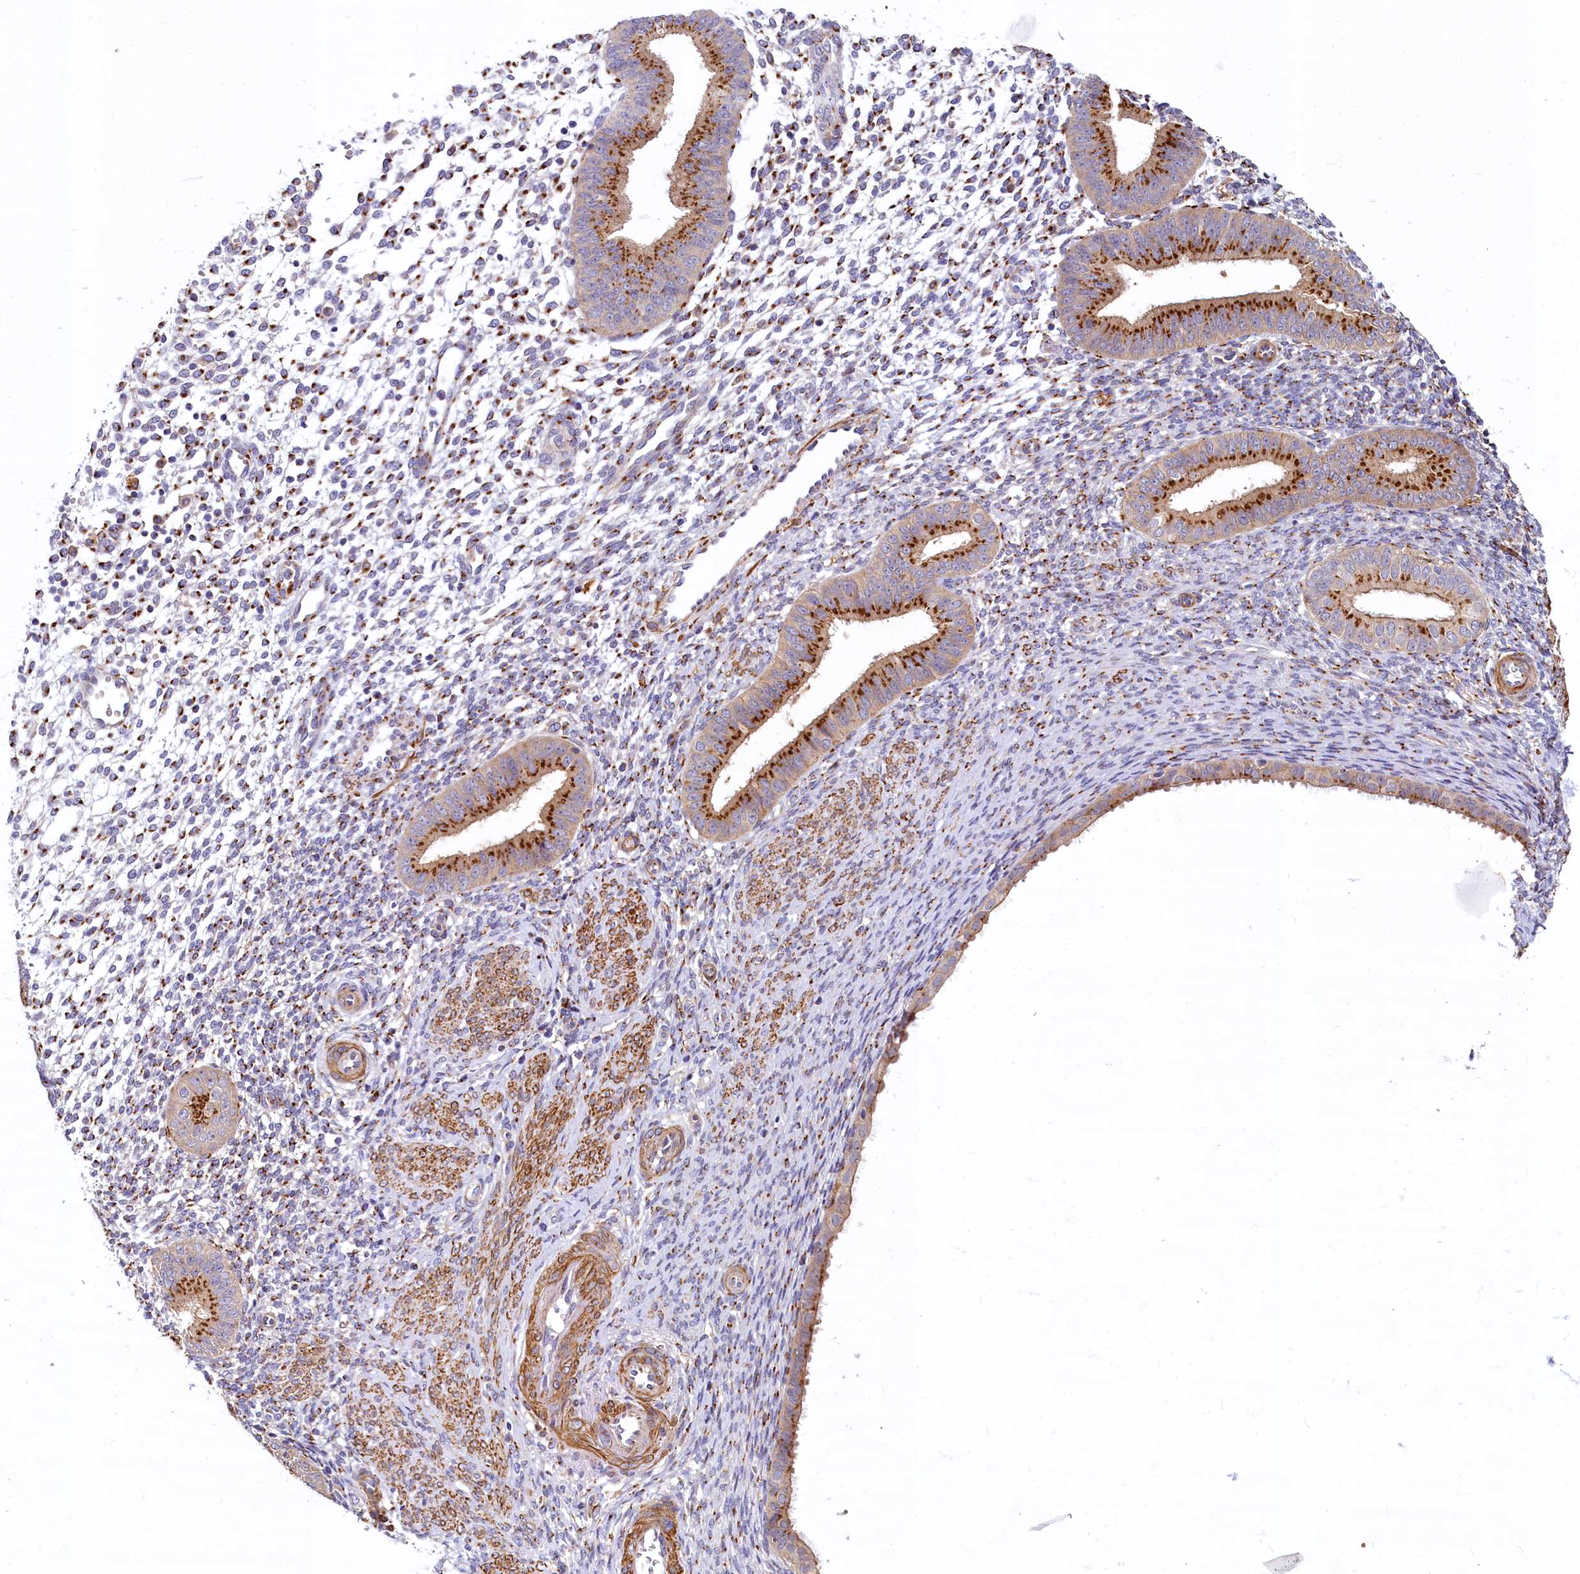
{"staining": {"intensity": "strong", "quantity": "25%-75%", "location": "cytoplasmic/membranous"}, "tissue": "endometrium", "cell_type": "Cells in endometrial stroma", "image_type": "normal", "snomed": [{"axis": "morphology", "description": "Normal tissue, NOS"}, {"axis": "topography", "description": "Uterus"}, {"axis": "topography", "description": "Endometrium"}], "caption": "Endometrium stained with DAB immunohistochemistry (IHC) displays high levels of strong cytoplasmic/membranous positivity in about 25%-75% of cells in endometrial stroma. (DAB (3,3'-diaminobenzidine) IHC, brown staining for protein, blue staining for nuclei).", "gene": "BET1L", "patient": {"sex": "female", "age": 48}}